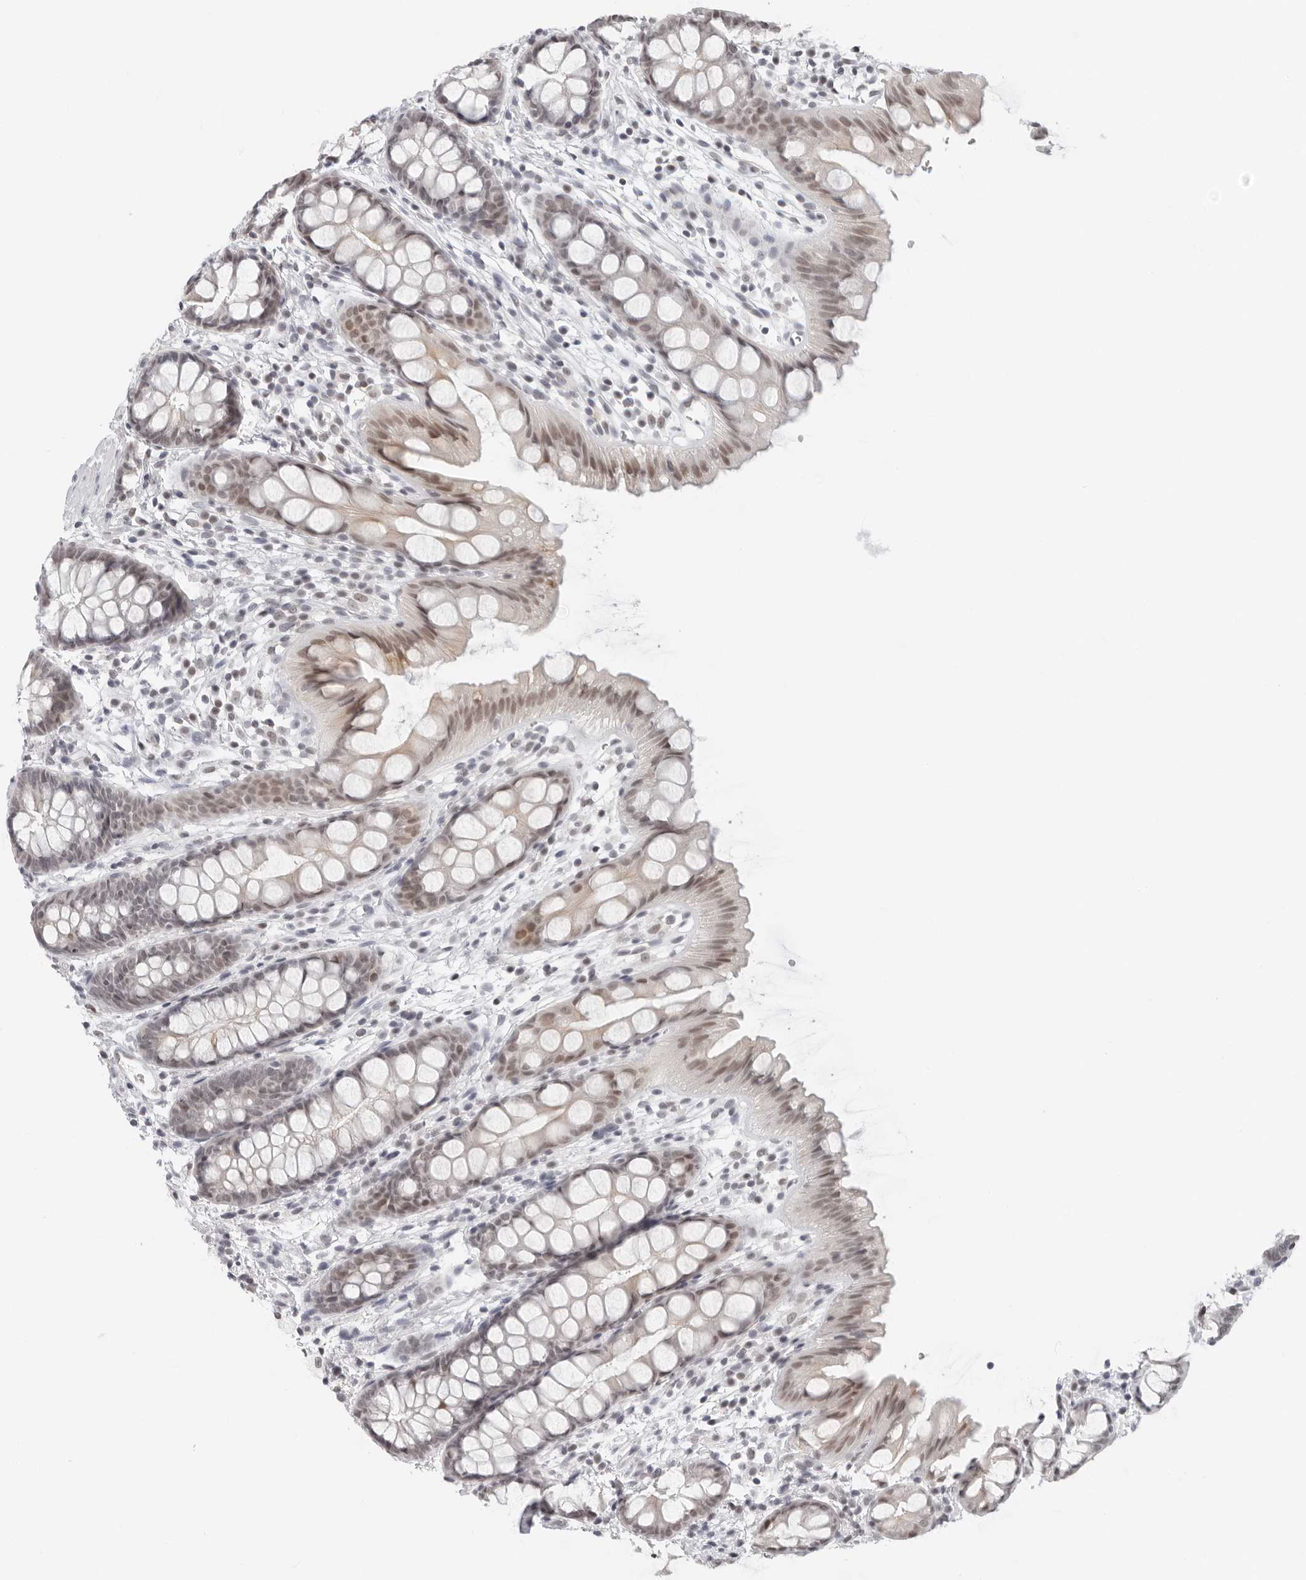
{"staining": {"intensity": "weak", "quantity": "25%-75%", "location": "nuclear"}, "tissue": "rectum", "cell_type": "Glandular cells", "image_type": "normal", "snomed": [{"axis": "morphology", "description": "Normal tissue, NOS"}, {"axis": "topography", "description": "Rectum"}], "caption": "A photomicrograph showing weak nuclear expression in approximately 25%-75% of glandular cells in unremarkable rectum, as visualized by brown immunohistochemical staining.", "gene": "FLG2", "patient": {"sex": "female", "age": 65}}